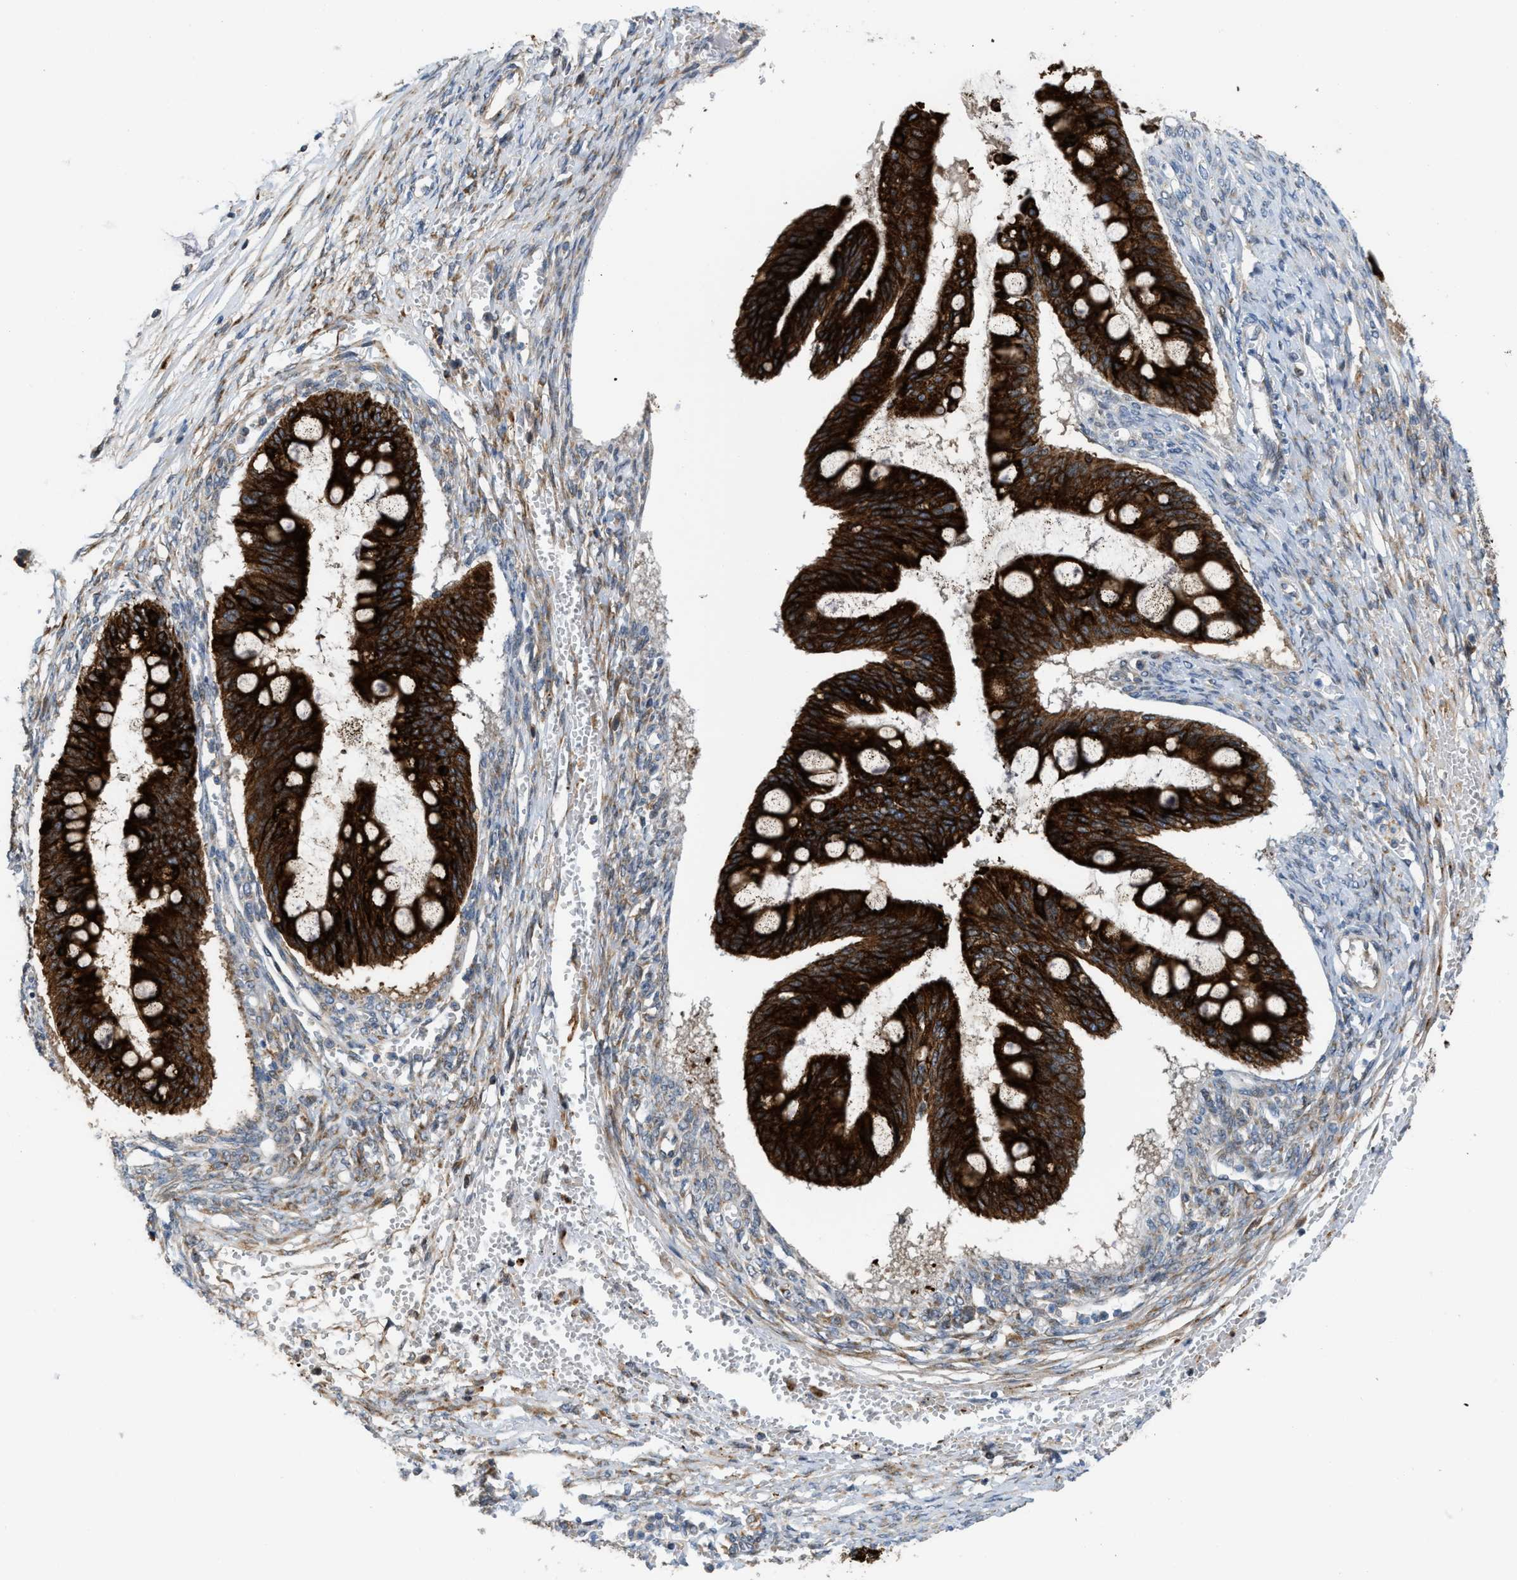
{"staining": {"intensity": "strong", "quantity": ">75%", "location": "cytoplasmic/membranous"}, "tissue": "ovarian cancer", "cell_type": "Tumor cells", "image_type": "cancer", "snomed": [{"axis": "morphology", "description": "Cystadenocarcinoma, mucinous, NOS"}, {"axis": "topography", "description": "Ovary"}], "caption": "Brown immunohistochemical staining in human ovarian mucinous cystadenocarcinoma displays strong cytoplasmic/membranous staining in approximately >75% of tumor cells. The staining was performed using DAB (3,3'-diaminobenzidine) to visualize the protein expression in brown, while the nuclei were stained in blue with hematoxylin (Magnification: 20x).", "gene": "DIPK1A", "patient": {"sex": "female", "age": 73}}